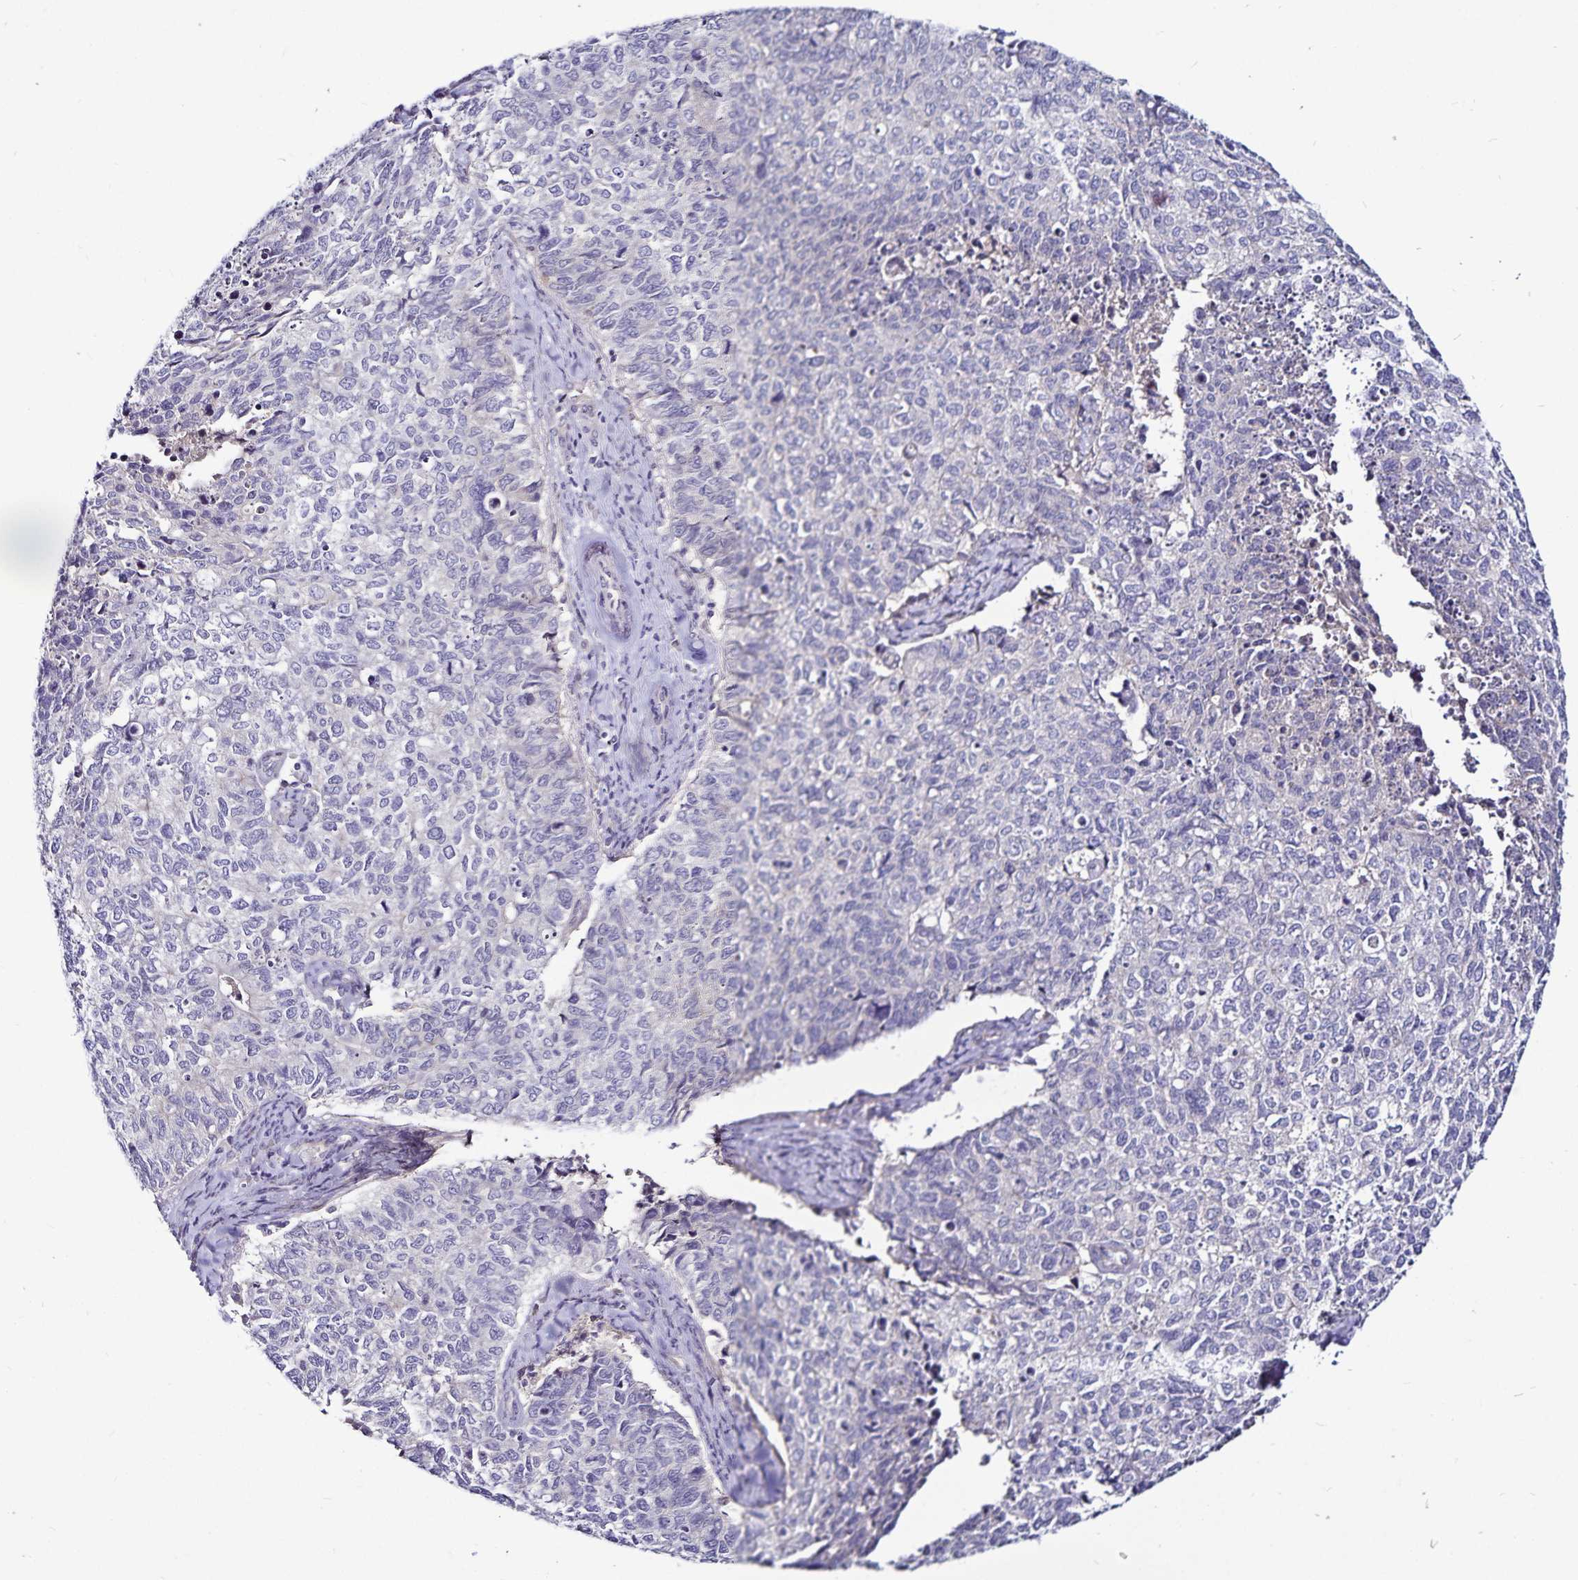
{"staining": {"intensity": "negative", "quantity": "none", "location": "none"}, "tissue": "cervical cancer", "cell_type": "Tumor cells", "image_type": "cancer", "snomed": [{"axis": "morphology", "description": "Adenocarcinoma, NOS"}, {"axis": "topography", "description": "Cervix"}], "caption": "This photomicrograph is of cervical cancer stained with immunohistochemistry (IHC) to label a protein in brown with the nuclei are counter-stained blue. There is no positivity in tumor cells.", "gene": "GNG12", "patient": {"sex": "female", "age": 63}}